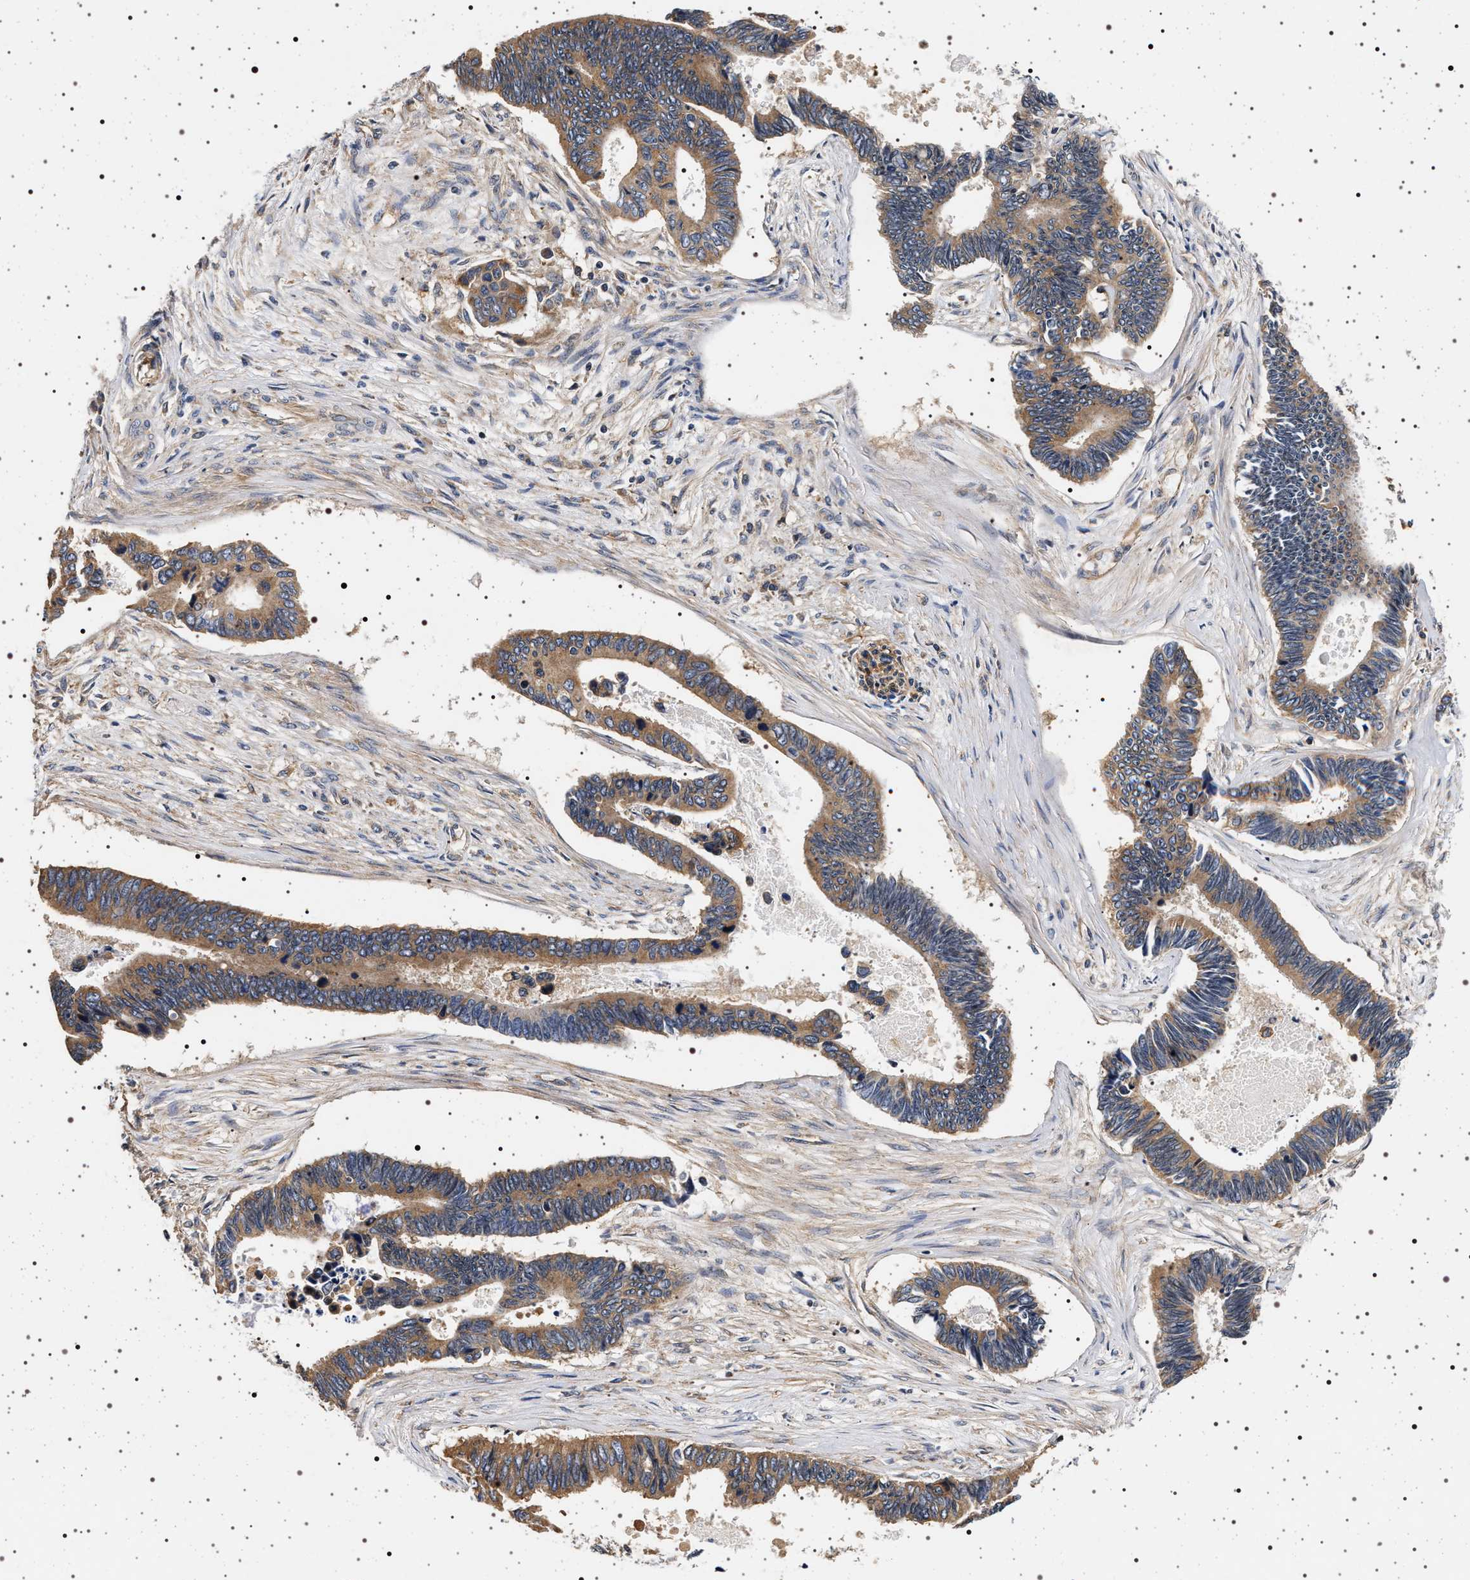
{"staining": {"intensity": "moderate", "quantity": ">75%", "location": "cytoplasmic/membranous"}, "tissue": "pancreatic cancer", "cell_type": "Tumor cells", "image_type": "cancer", "snomed": [{"axis": "morphology", "description": "Adenocarcinoma, NOS"}, {"axis": "topography", "description": "Pancreas"}], "caption": "Immunohistochemistry (IHC) (DAB) staining of adenocarcinoma (pancreatic) exhibits moderate cytoplasmic/membranous protein expression in approximately >75% of tumor cells.", "gene": "DCBLD2", "patient": {"sex": "female", "age": 70}}